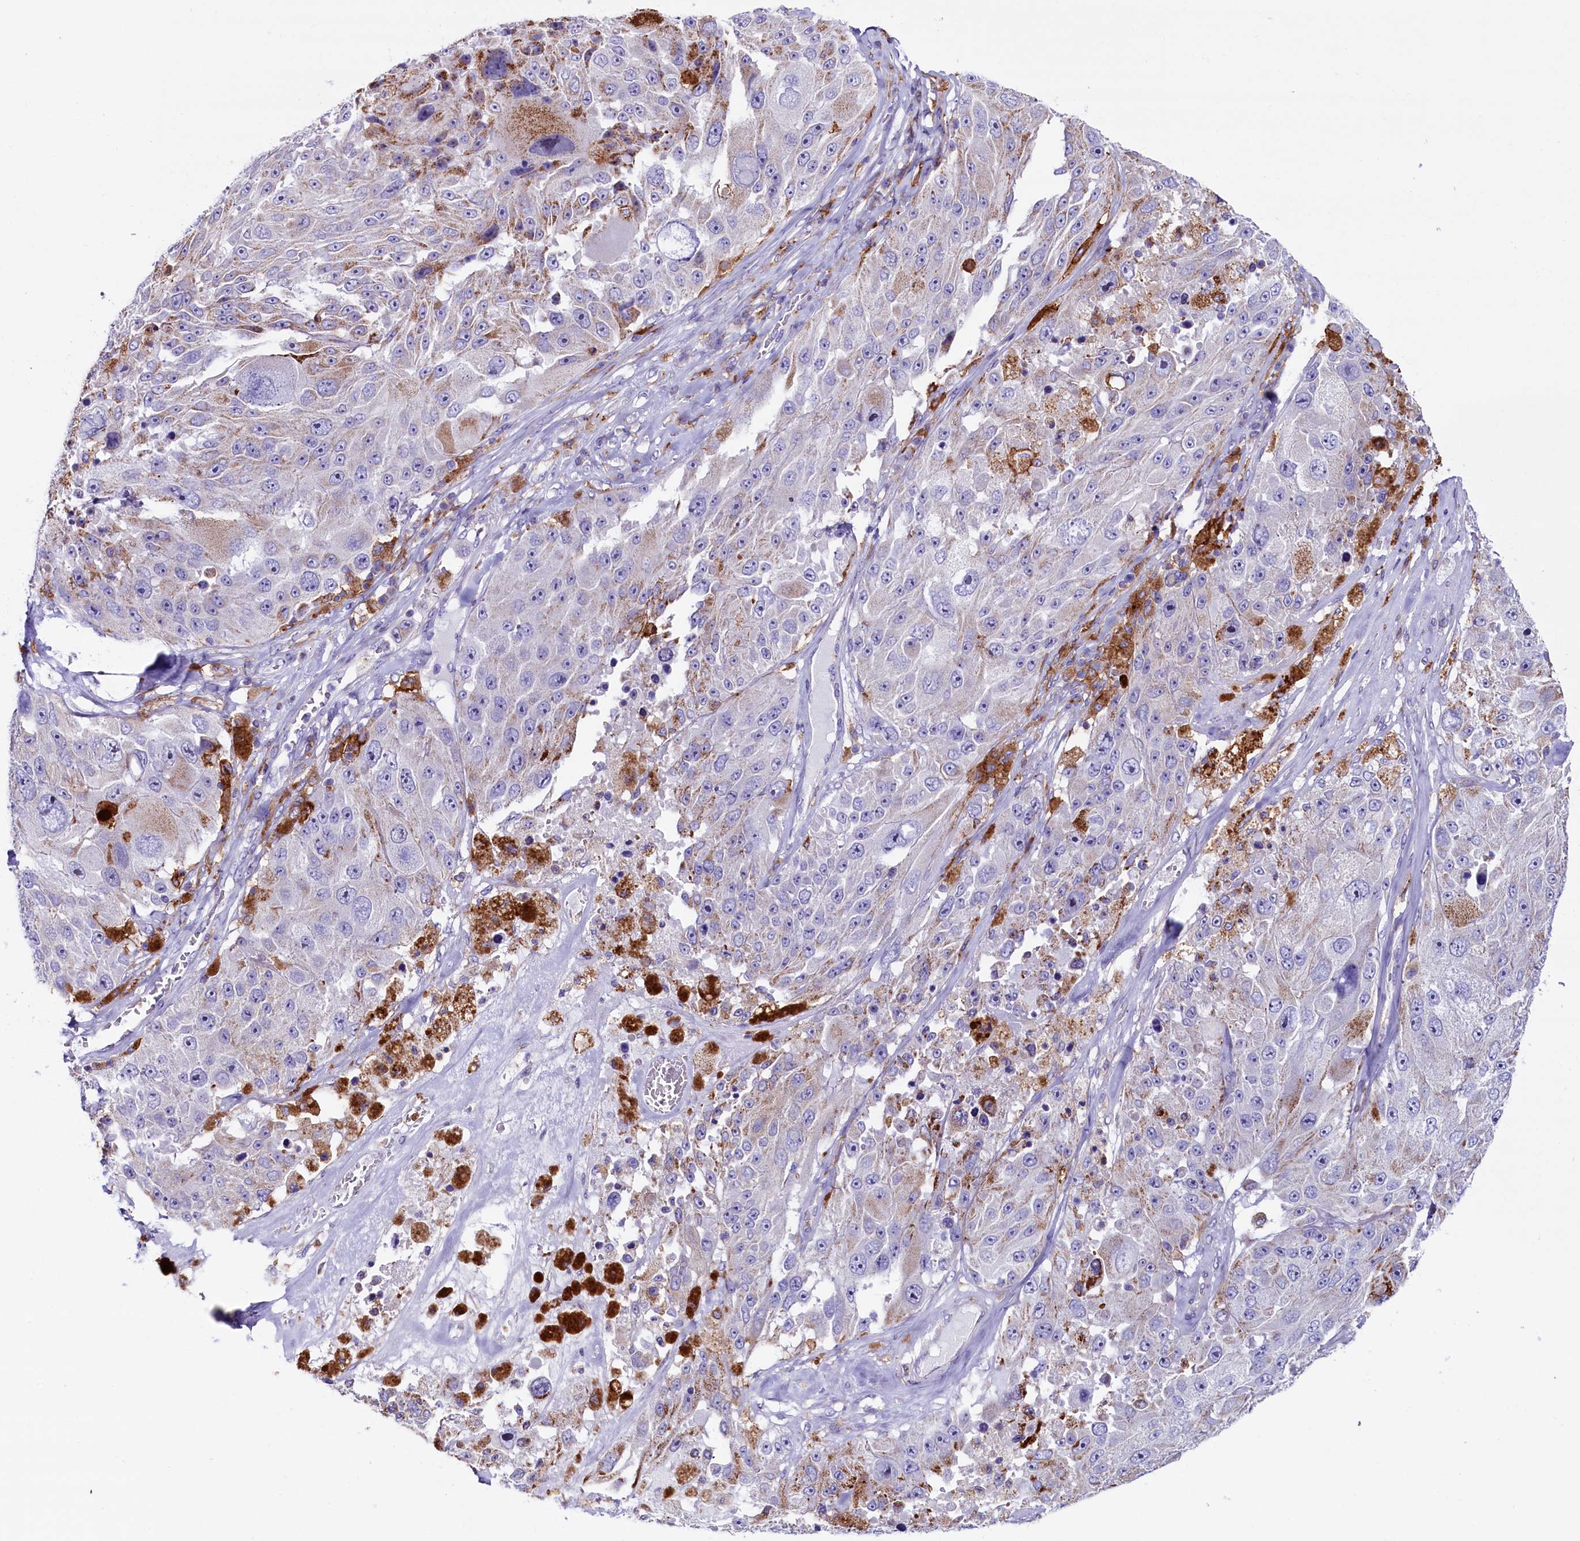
{"staining": {"intensity": "negative", "quantity": "none", "location": "none"}, "tissue": "melanoma", "cell_type": "Tumor cells", "image_type": "cancer", "snomed": [{"axis": "morphology", "description": "Malignant melanoma, Metastatic site"}, {"axis": "topography", "description": "Lymph node"}], "caption": "High power microscopy photomicrograph of an immunohistochemistry photomicrograph of malignant melanoma (metastatic site), revealing no significant expression in tumor cells.", "gene": "IL20RA", "patient": {"sex": "male", "age": 62}}